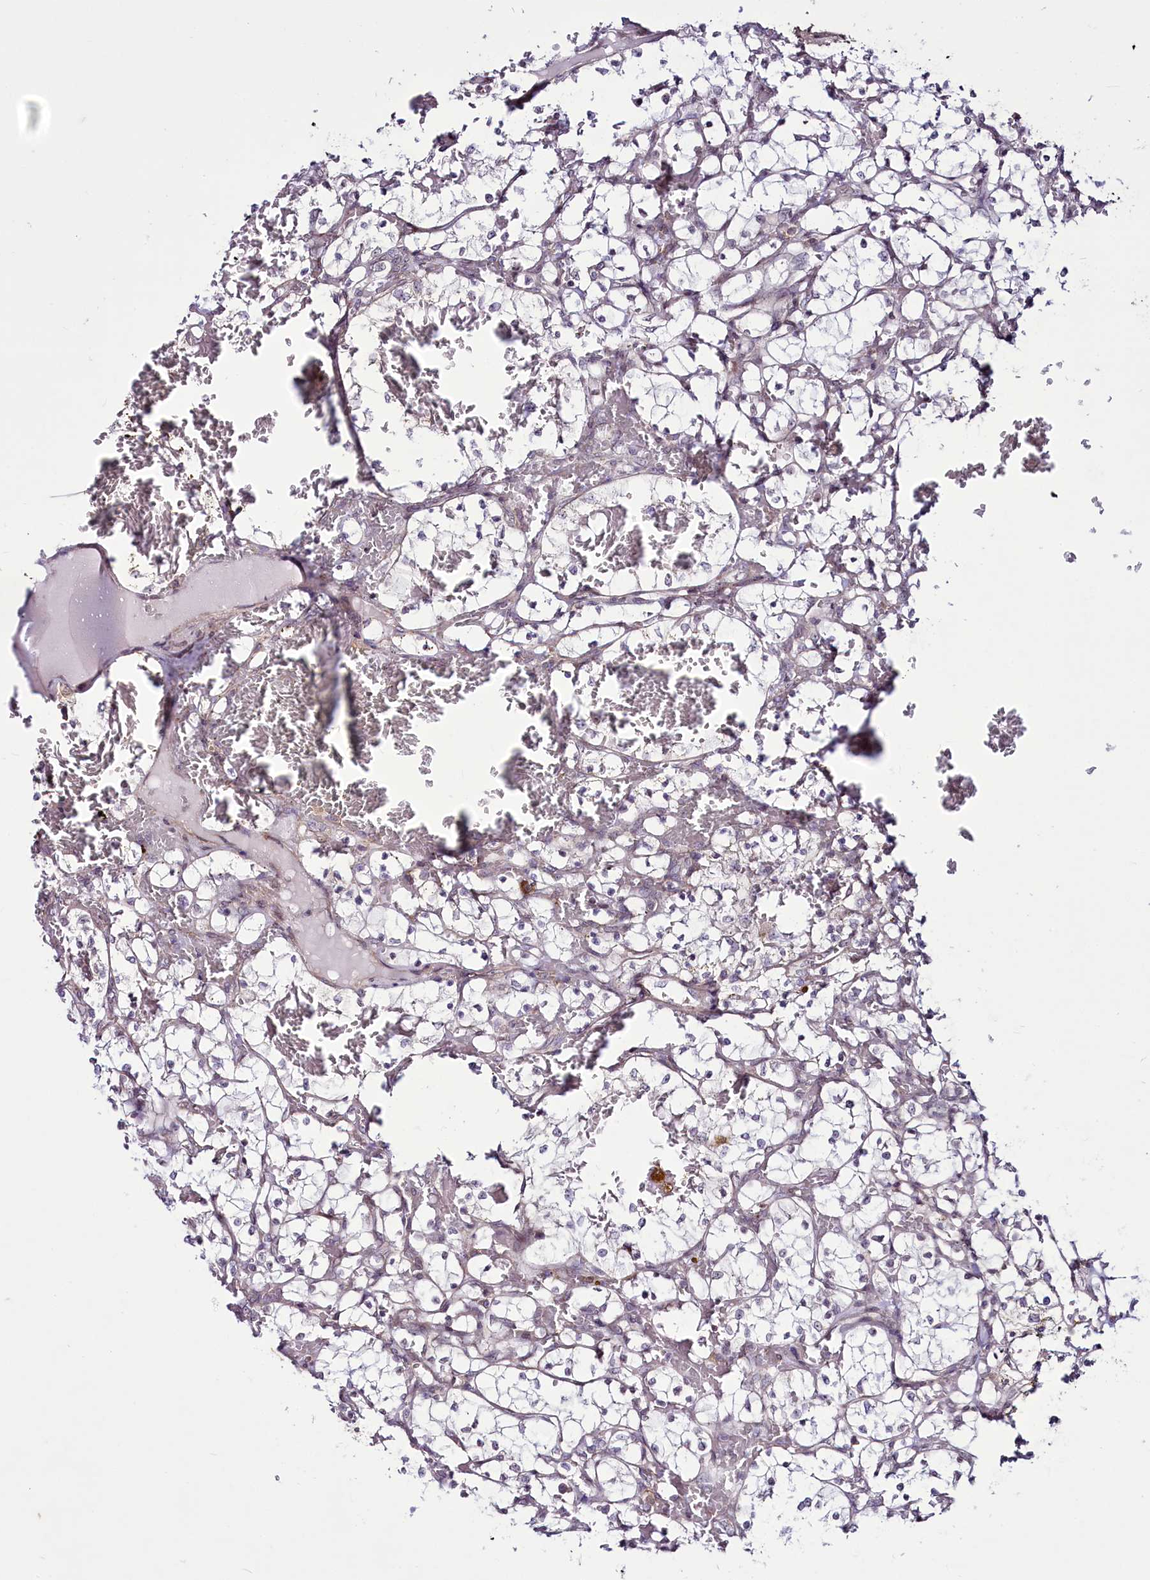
{"staining": {"intensity": "negative", "quantity": "none", "location": "none"}, "tissue": "renal cancer", "cell_type": "Tumor cells", "image_type": "cancer", "snomed": [{"axis": "morphology", "description": "Adenocarcinoma, NOS"}, {"axis": "topography", "description": "Kidney"}], "caption": "This is an immunohistochemistry histopathology image of human renal cancer (adenocarcinoma). There is no expression in tumor cells.", "gene": "RSBN1", "patient": {"sex": "female", "age": 69}}